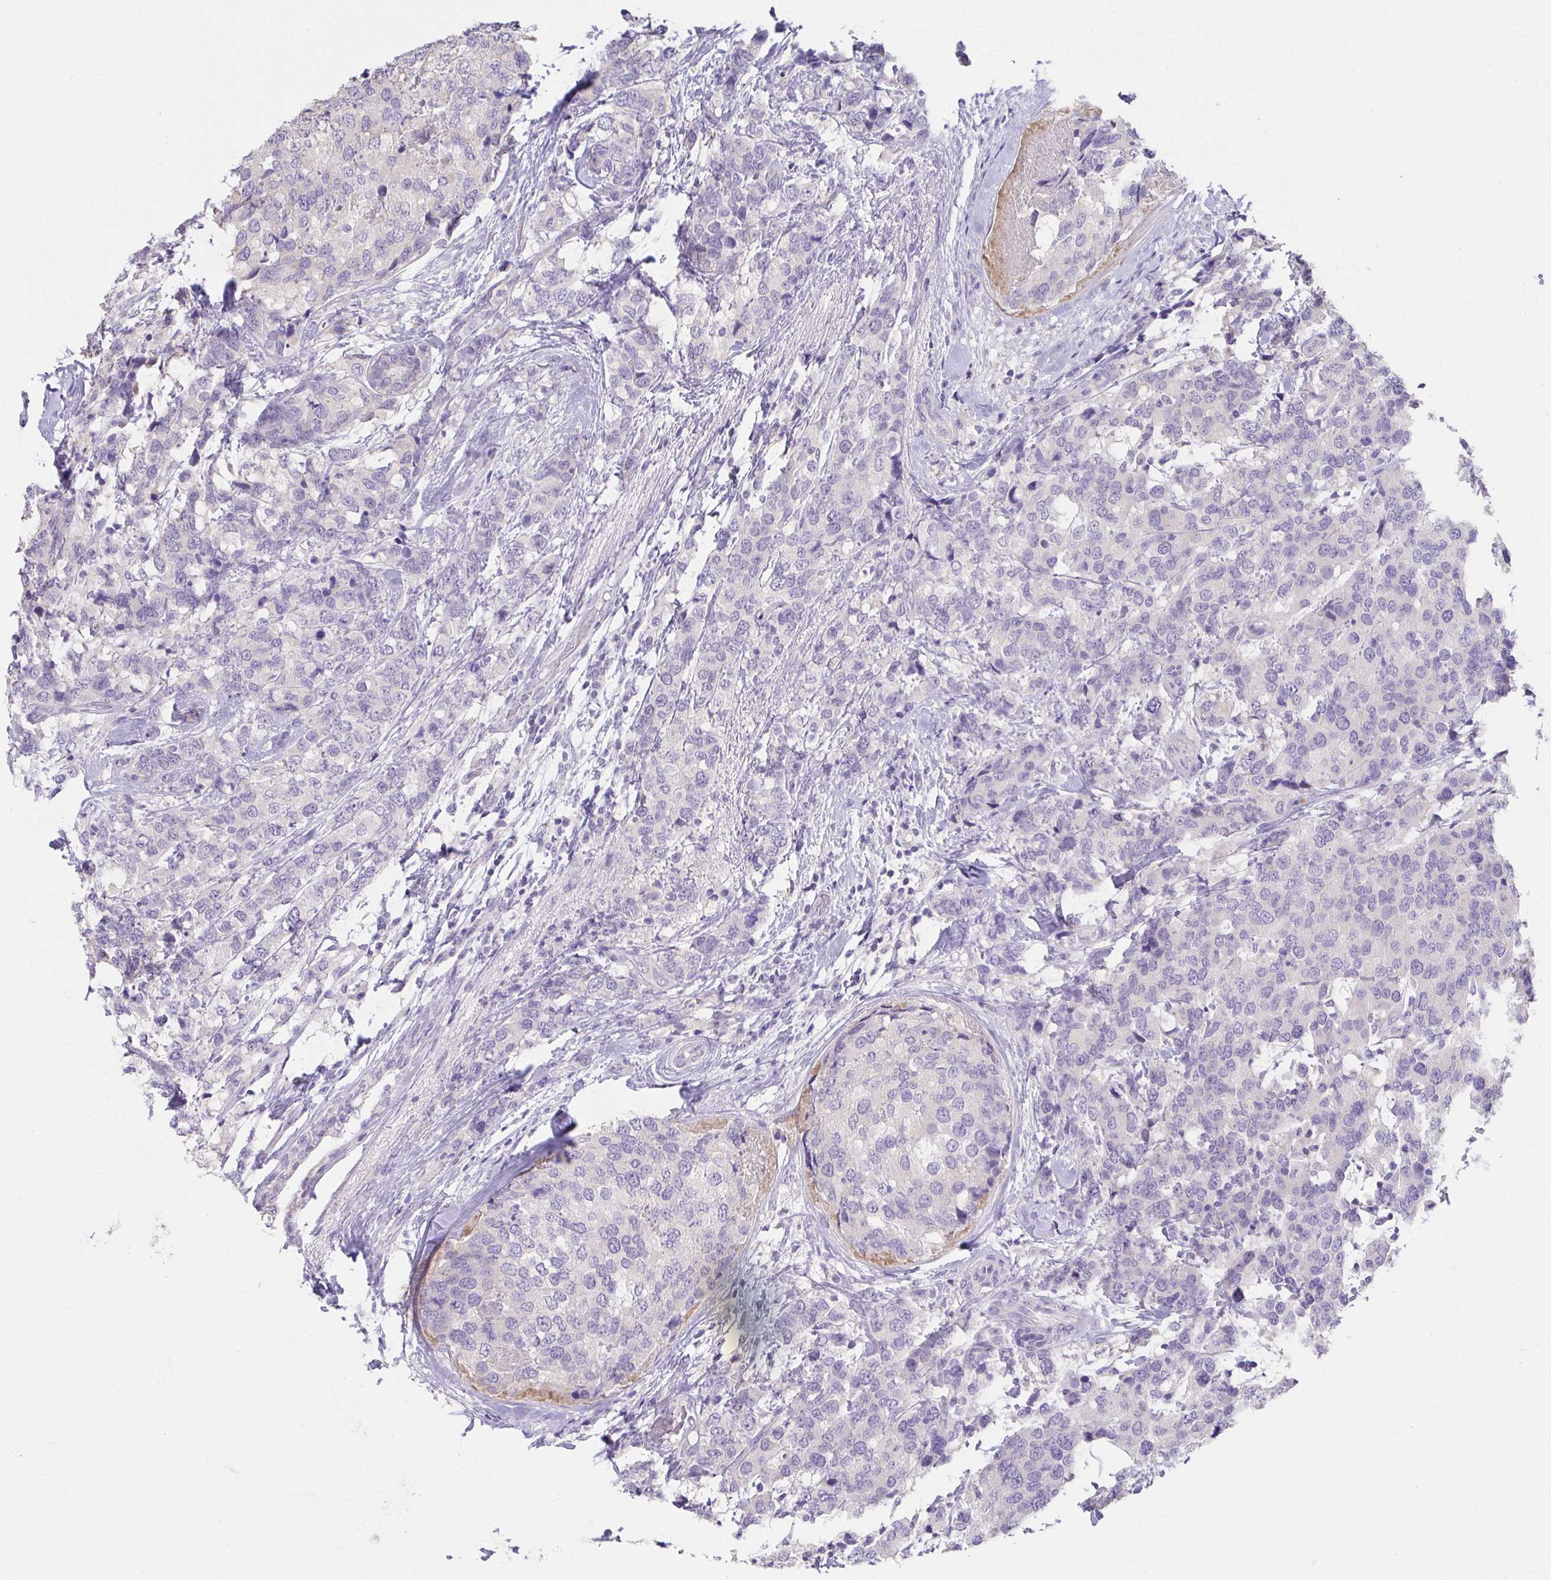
{"staining": {"intensity": "negative", "quantity": "none", "location": "none"}, "tissue": "breast cancer", "cell_type": "Tumor cells", "image_type": "cancer", "snomed": [{"axis": "morphology", "description": "Lobular carcinoma"}, {"axis": "topography", "description": "Breast"}], "caption": "Breast cancer (lobular carcinoma) stained for a protein using immunohistochemistry reveals no staining tumor cells.", "gene": "CXCR1", "patient": {"sex": "female", "age": 59}}